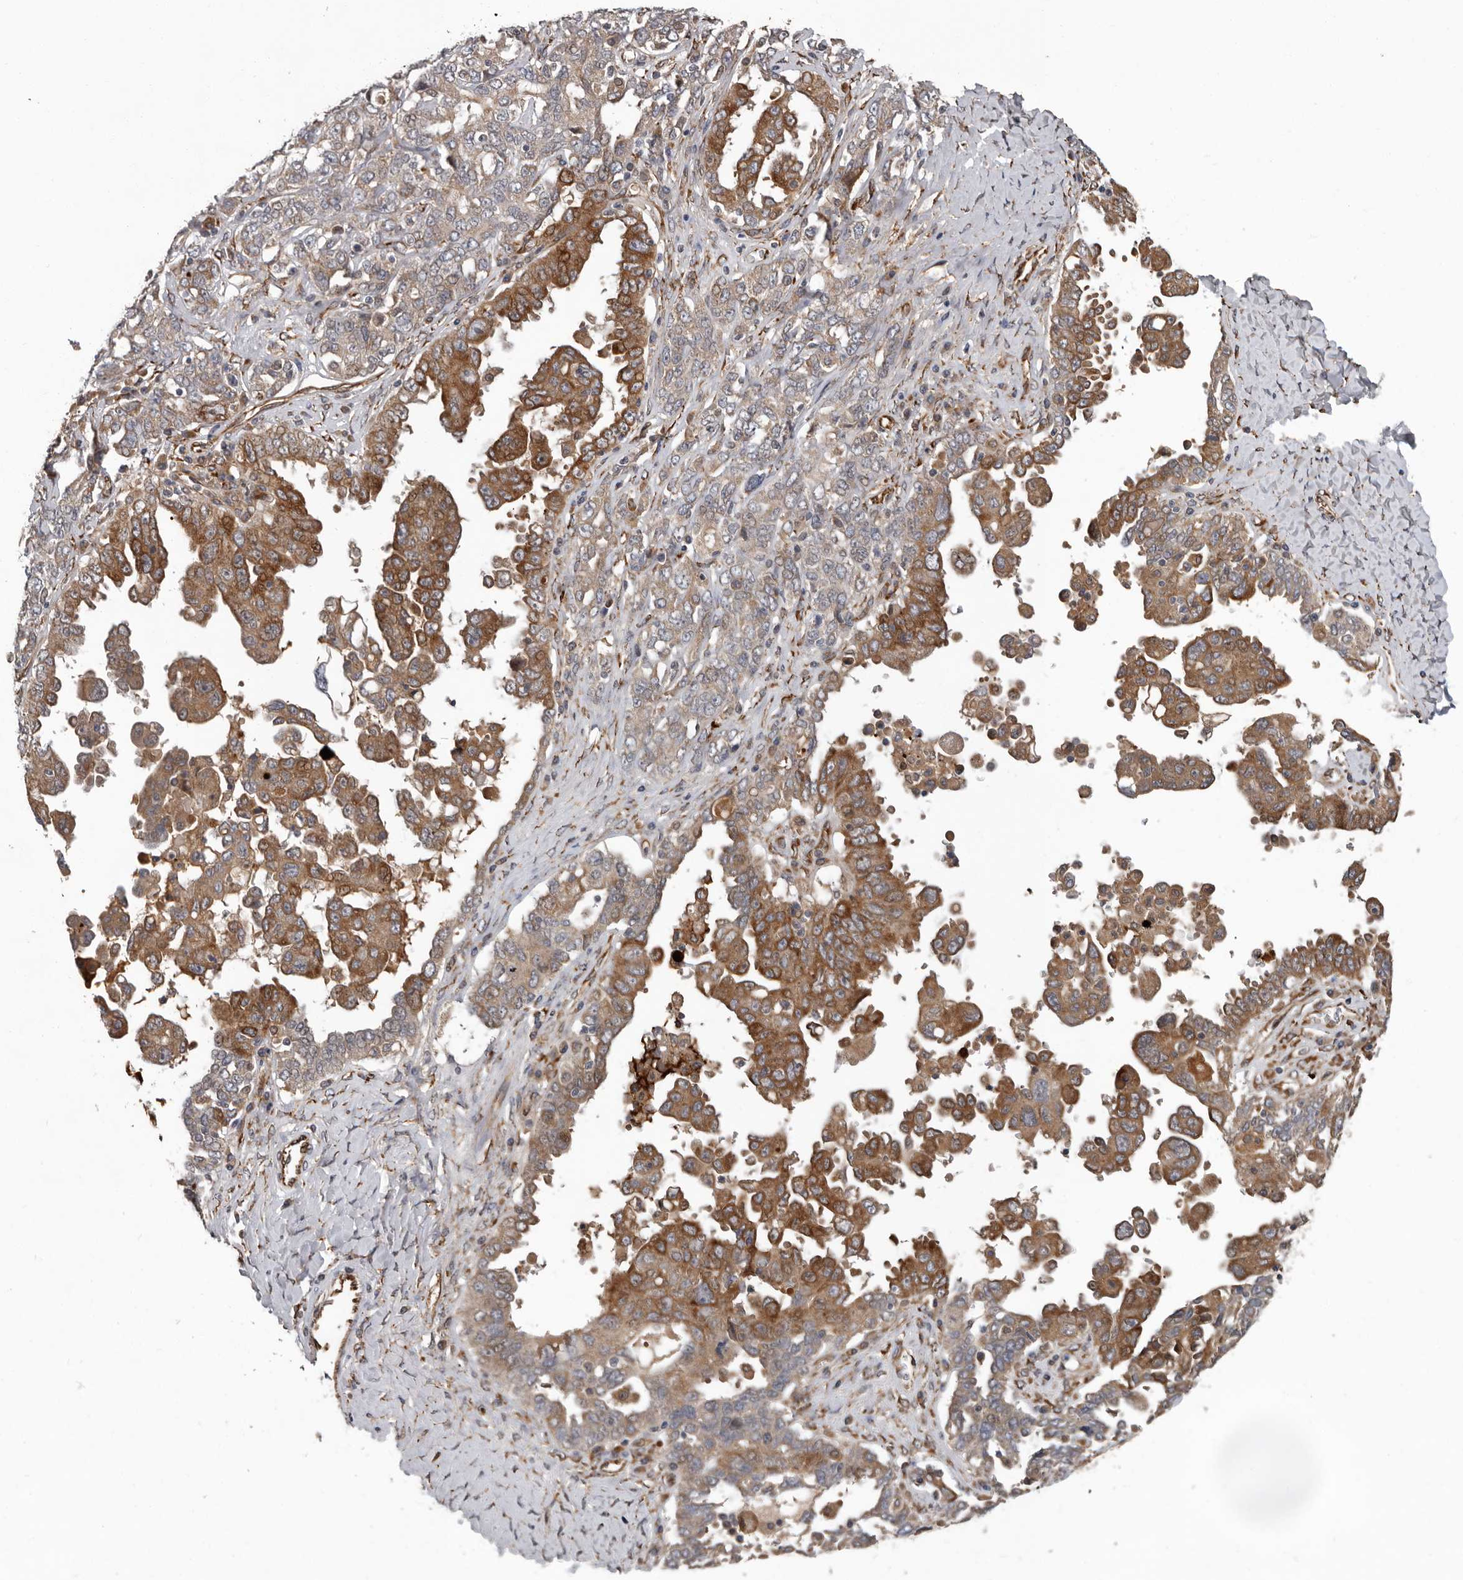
{"staining": {"intensity": "moderate", "quantity": ">75%", "location": "cytoplasmic/membranous"}, "tissue": "ovarian cancer", "cell_type": "Tumor cells", "image_type": "cancer", "snomed": [{"axis": "morphology", "description": "Carcinoma, endometroid"}, {"axis": "topography", "description": "Ovary"}], "caption": "DAB immunohistochemical staining of ovarian endometroid carcinoma reveals moderate cytoplasmic/membranous protein positivity in about >75% of tumor cells.", "gene": "MTF1", "patient": {"sex": "female", "age": 62}}